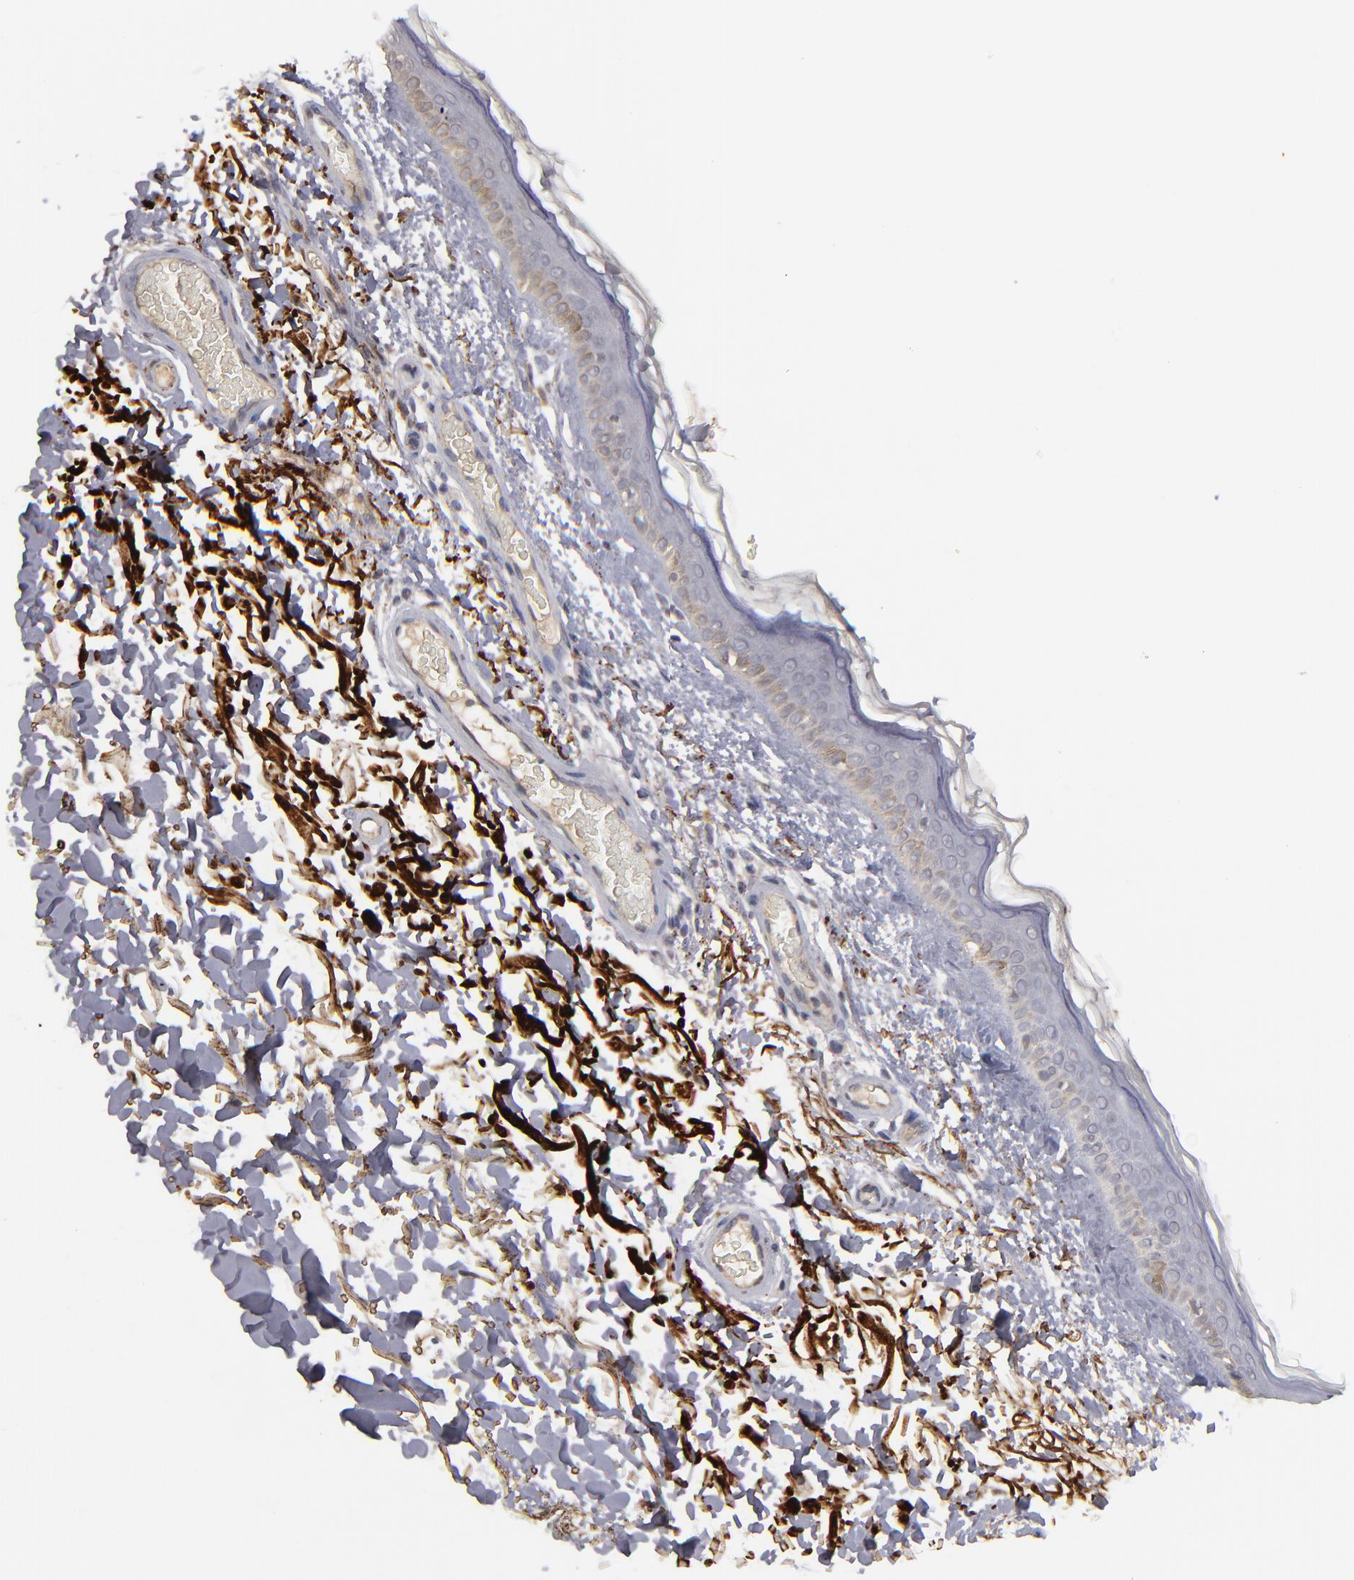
{"staining": {"intensity": "moderate", "quantity": "25%-75%", "location": "cytoplasmic/membranous"}, "tissue": "skin", "cell_type": "Fibroblasts", "image_type": "normal", "snomed": [{"axis": "morphology", "description": "Normal tissue, NOS"}, {"axis": "topography", "description": "Skin"}], "caption": "High-magnification brightfield microscopy of benign skin stained with DAB (brown) and counterstained with hematoxylin (blue). fibroblasts exhibit moderate cytoplasmic/membranous expression is seen in about25%-75% of cells. (Stains: DAB in brown, nuclei in blue, Microscopy: brightfield microscopy at high magnification).", "gene": "GPM6B", "patient": {"sex": "male", "age": 63}}